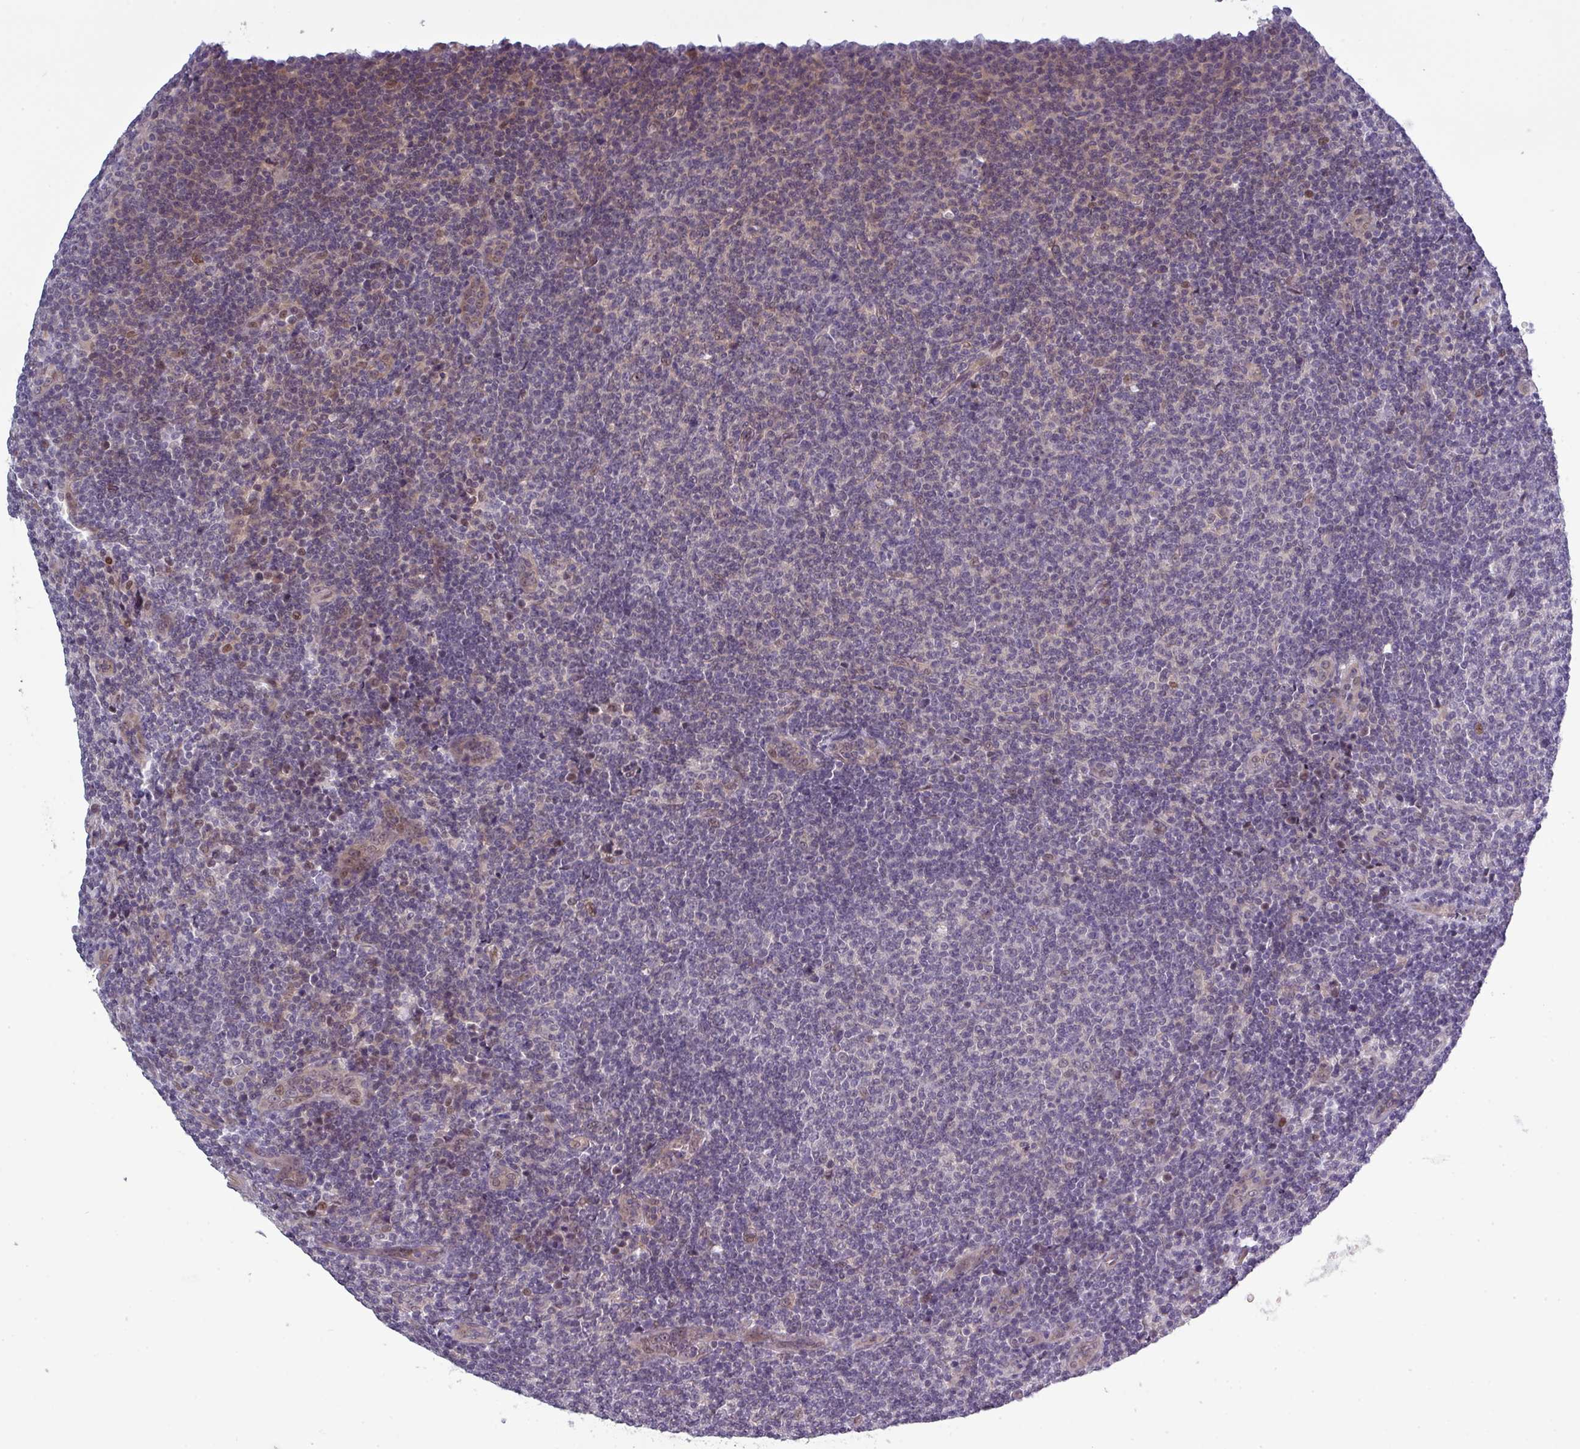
{"staining": {"intensity": "weak", "quantity": "<25%", "location": "cytoplasmic/membranous"}, "tissue": "lymphoma", "cell_type": "Tumor cells", "image_type": "cancer", "snomed": [{"axis": "morphology", "description": "Malignant lymphoma, non-Hodgkin's type, Low grade"}, {"axis": "topography", "description": "Lymph node"}], "caption": "High power microscopy micrograph of an immunohistochemistry image of low-grade malignant lymphoma, non-Hodgkin's type, revealing no significant staining in tumor cells.", "gene": "PRAMEF12", "patient": {"sex": "male", "age": 66}}